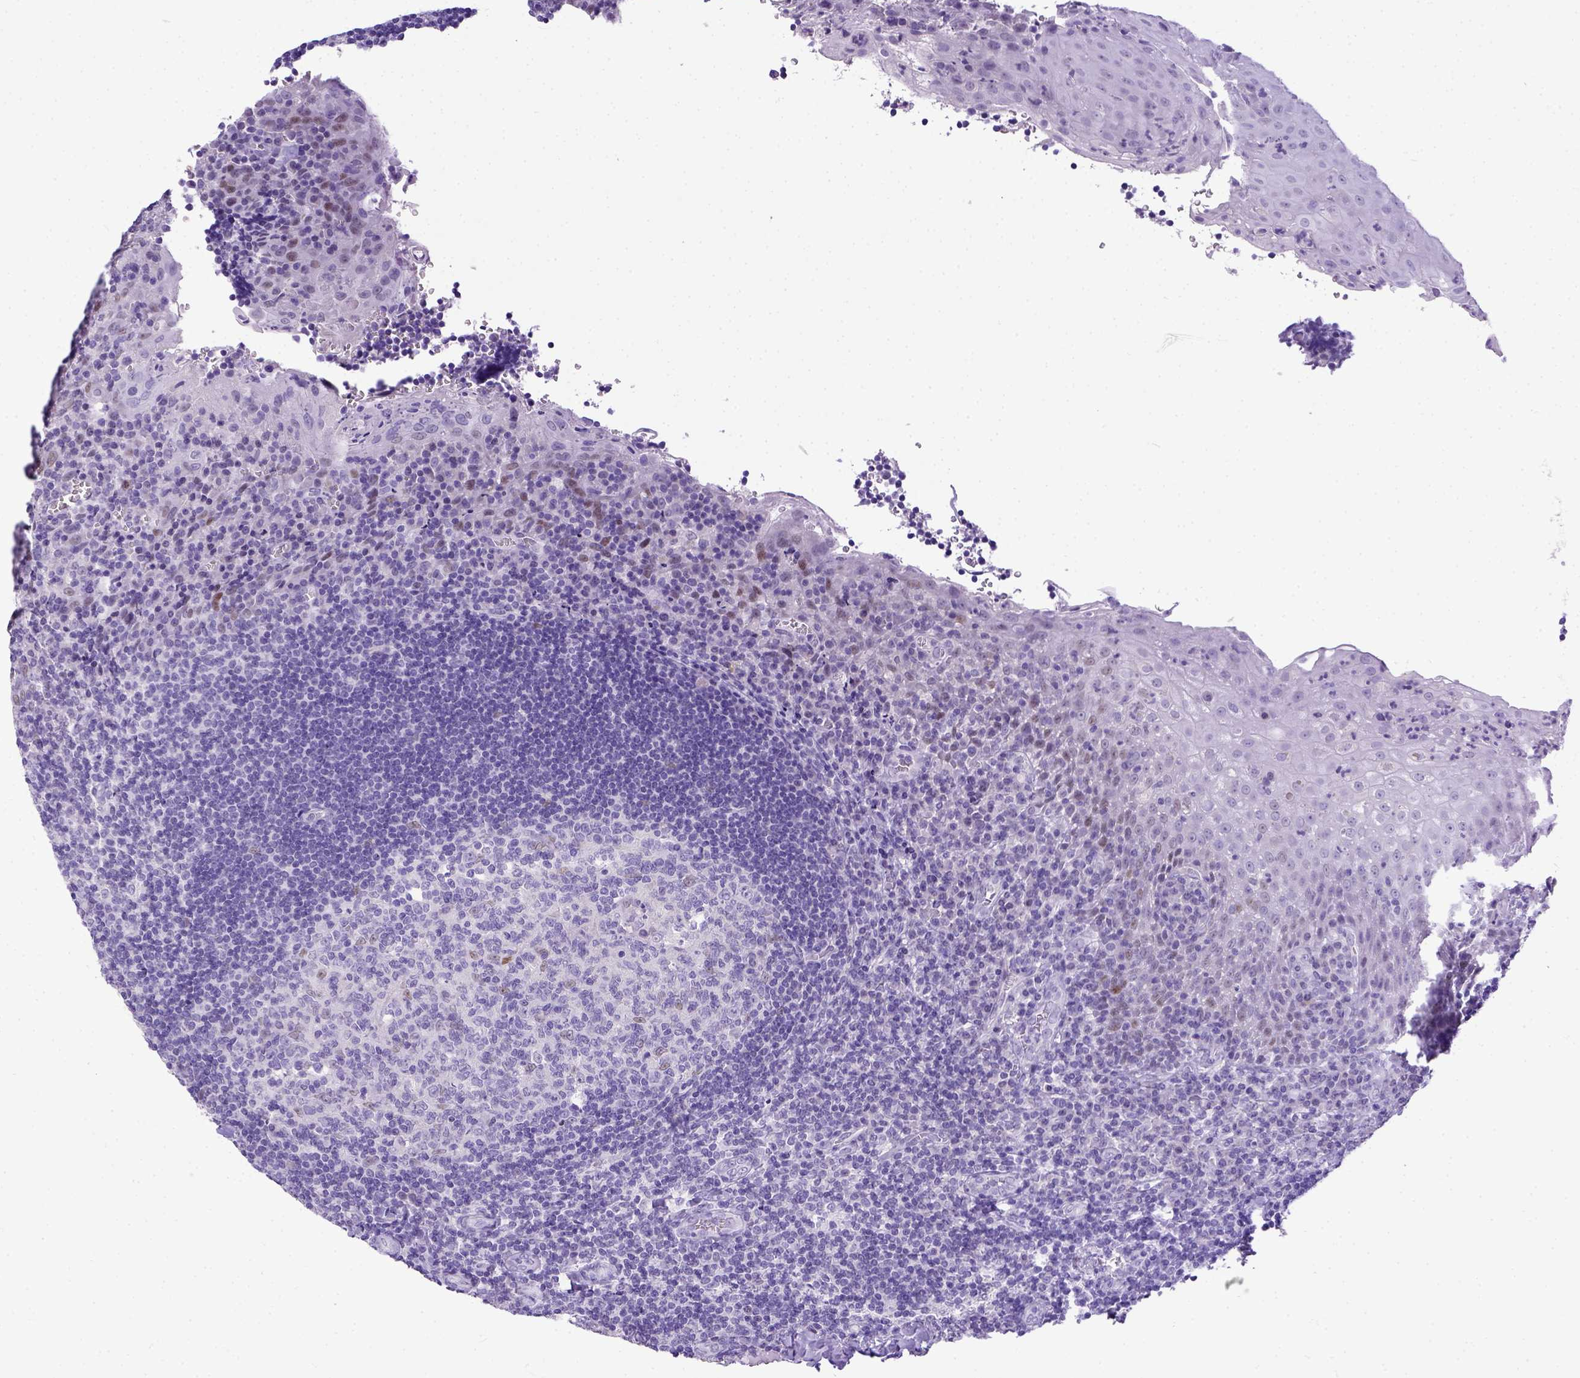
{"staining": {"intensity": "weak", "quantity": "<25%", "location": "nuclear"}, "tissue": "tonsil", "cell_type": "Germinal center cells", "image_type": "normal", "snomed": [{"axis": "morphology", "description": "Normal tissue, NOS"}, {"axis": "morphology", "description": "Inflammation, NOS"}, {"axis": "topography", "description": "Tonsil"}], "caption": "This is an IHC micrograph of benign human tonsil. There is no expression in germinal center cells.", "gene": "ESR1", "patient": {"sex": "female", "age": 31}}